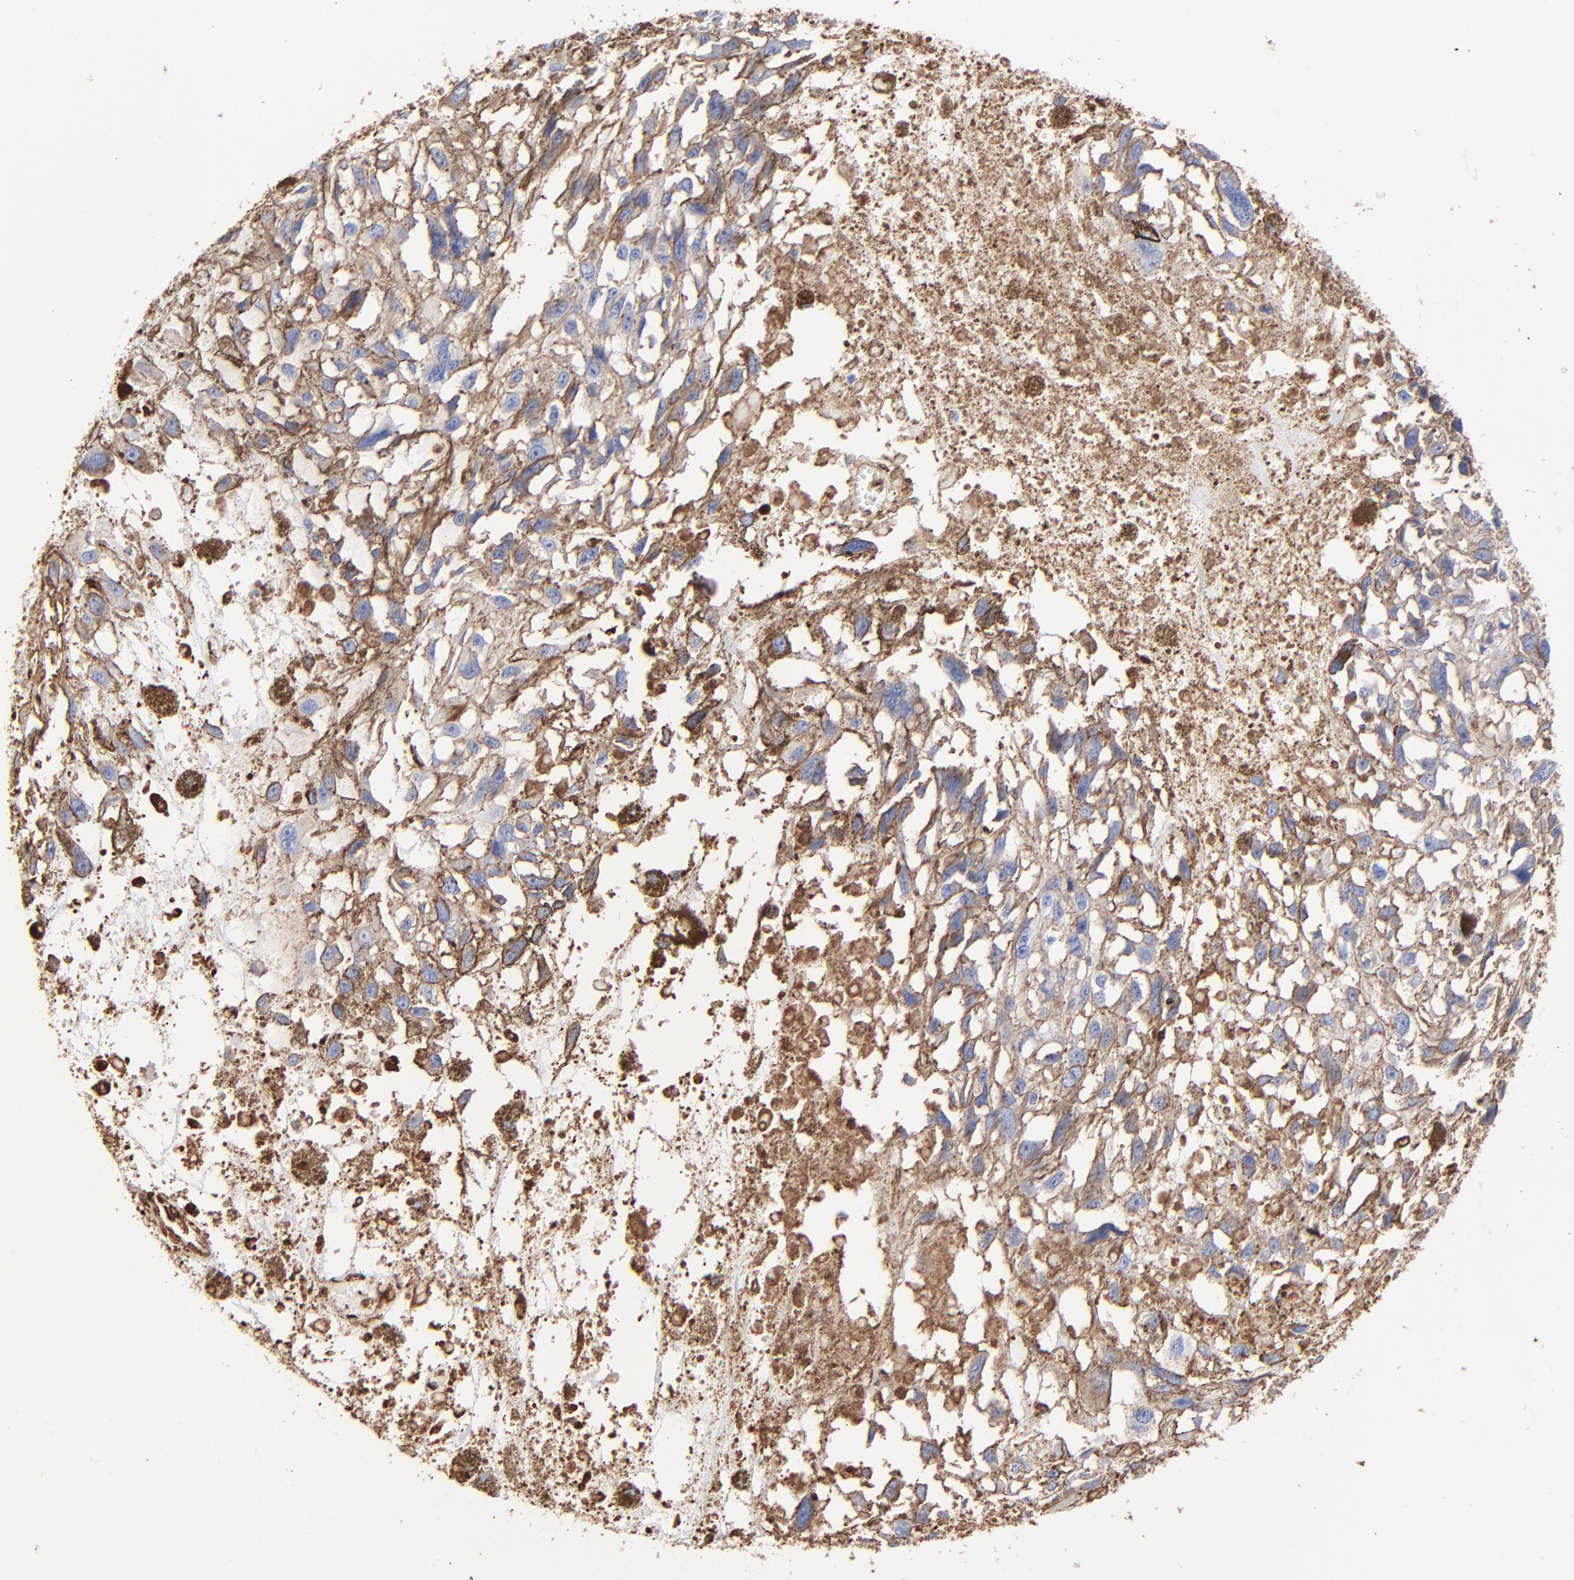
{"staining": {"intensity": "moderate", "quantity": ">75%", "location": "cytoplasmic/membranous"}, "tissue": "melanoma", "cell_type": "Tumor cells", "image_type": "cancer", "snomed": [{"axis": "morphology", "description": "Malignant melanoma, Metastatic site"}, {"axis": "topography", "description": "Lymph node"}], "caption": "Tumor cells demonstrate moderate cytoplasmic/membranous expression in approximately >75% of cells in melanoma.", "gene": "CAV1", "patient": {"sex": "male", "age": 59}}